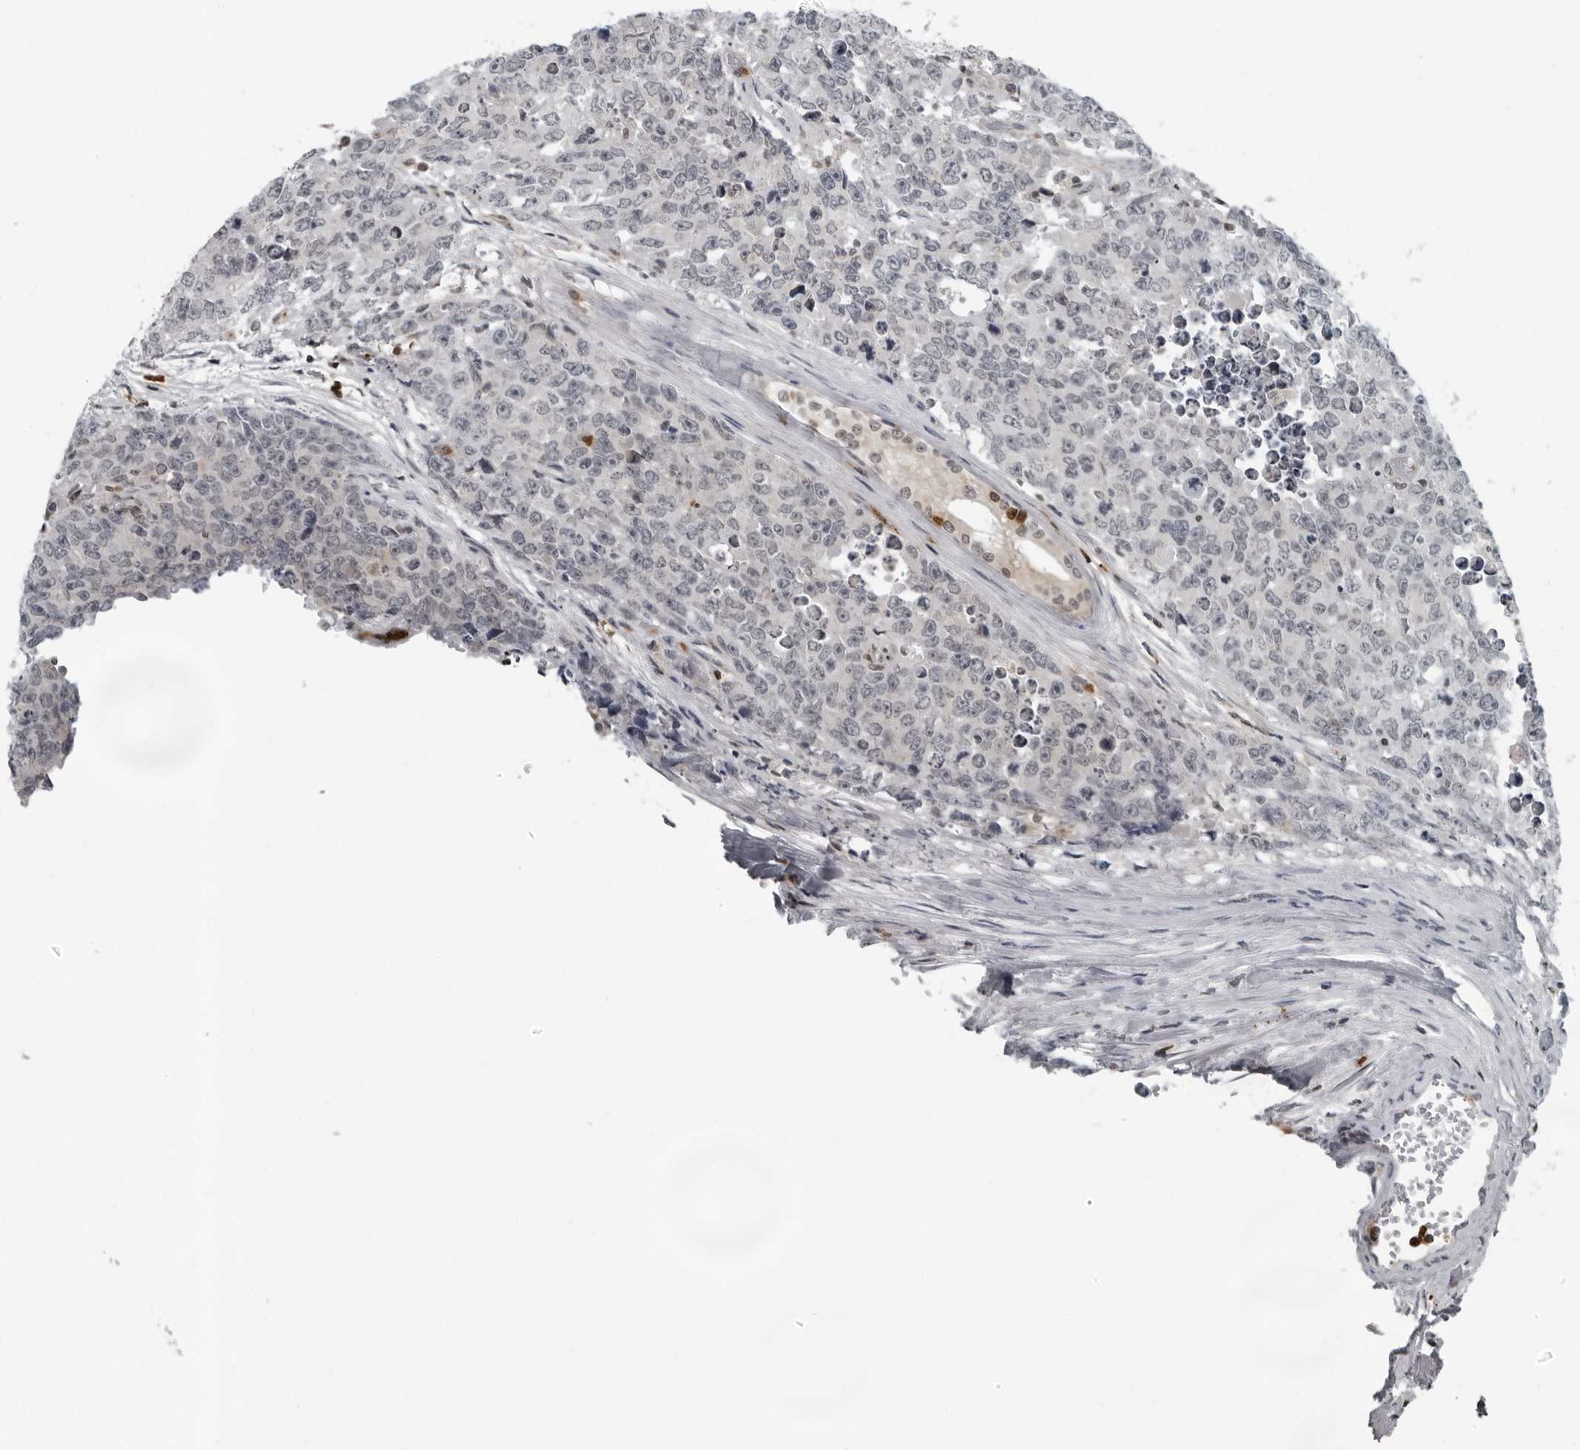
{"staining": {"intensity": "negative", "quantity": "none", "location": "none"}, "tissue": "testis cancer", "cell_type": "Tumor cells", "image_type": "cancer", "snomed": [{"axis": "morphology", "description": "Carcinoma, Embryonal, NOS"}, {"axis": "topography", "description": "Testis"}], "caption": "There is no significant staining in tumor cells of embryonal carcinoma (testis).", "gene": "RTCA", "patient": {"sex": "male", "age": 28}}